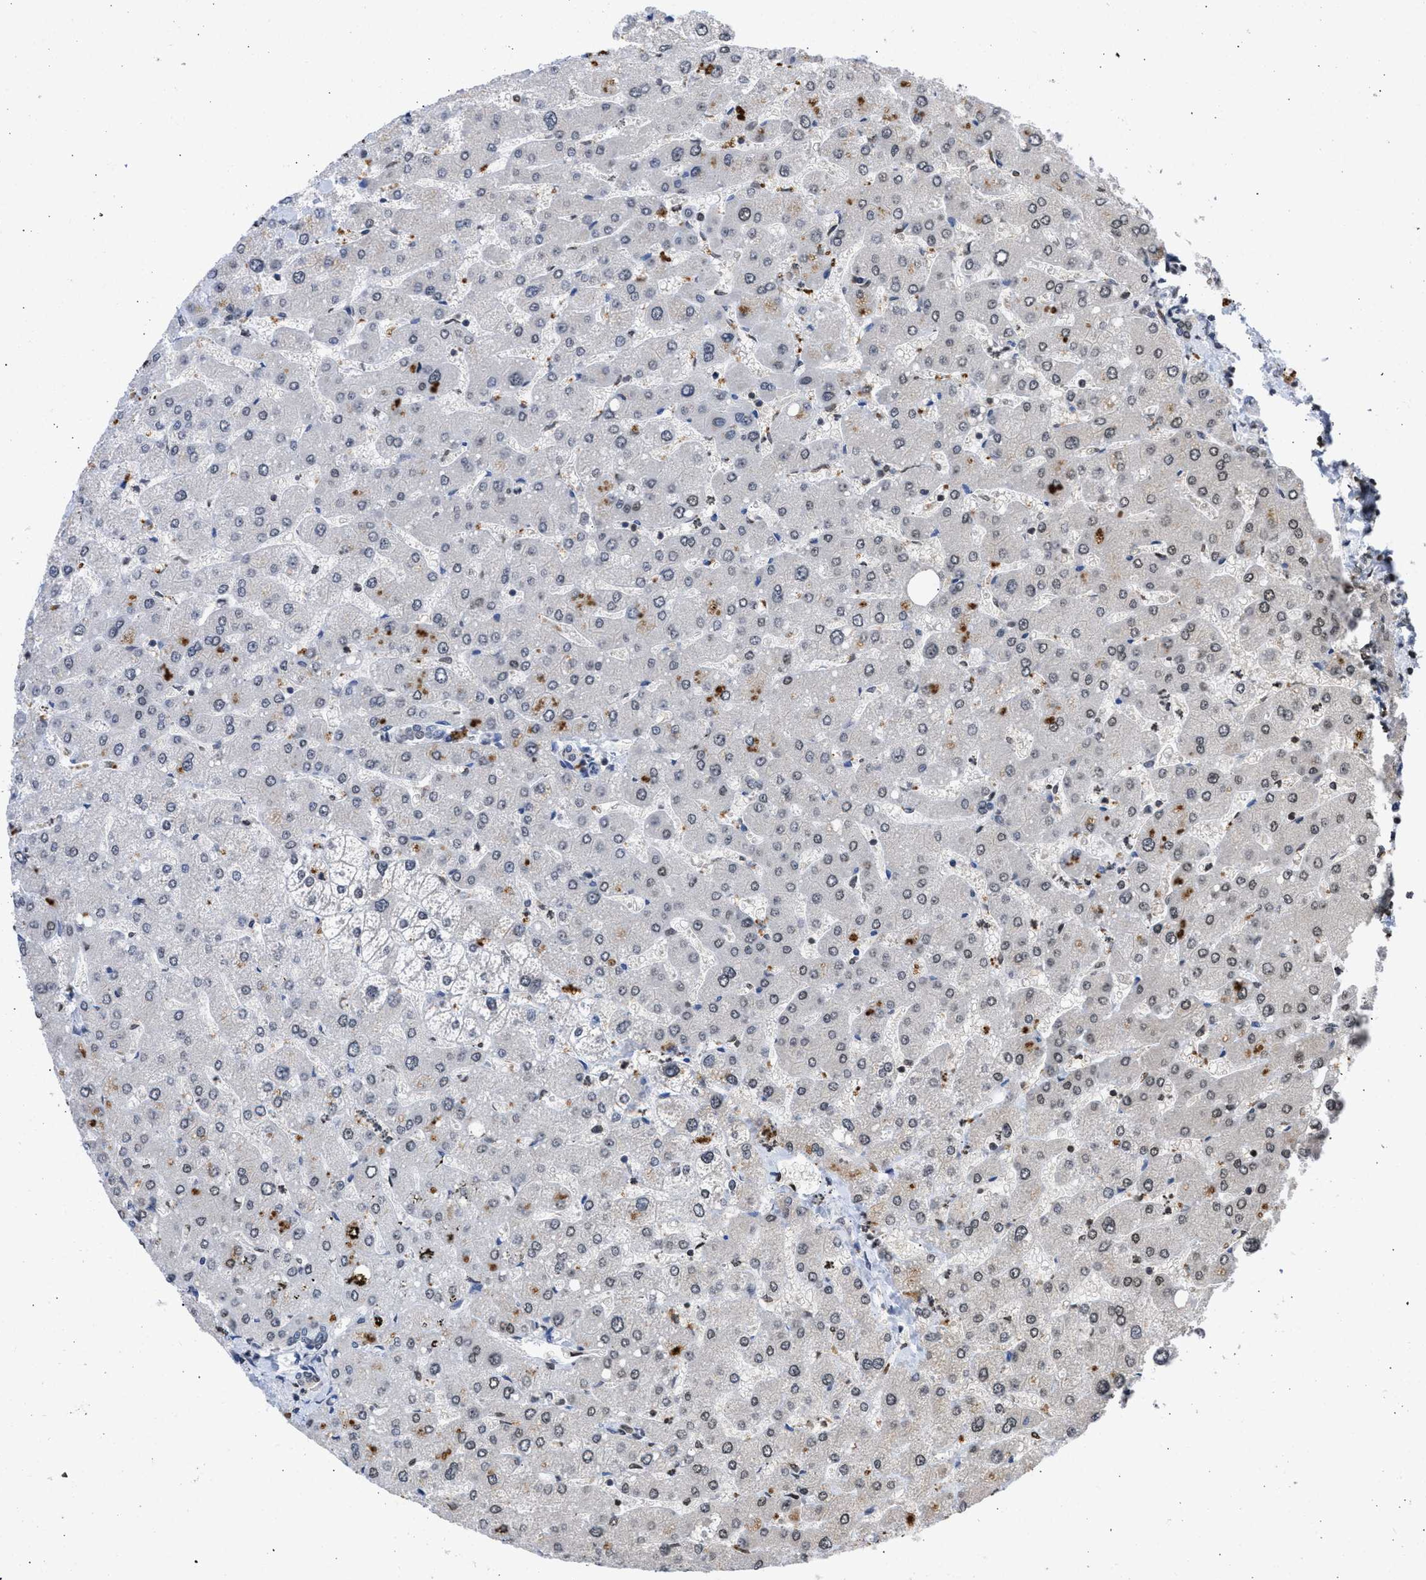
{"staining": {"intensity": "weak", "quantity": "25%-75%", "location": "nuclear"}, "tissue": "liver", "cell_type": "Cholangiocytes", "image_type": "normal", "snomed": [{"axis": "morphology", "description": "Normal tissue, NOS"}, {"axis": "topography", "description": "Liver"}], "caption": "Brown immunohistochemical staining in benign human liver demonstrates weak nuclear expression in approximately 25%-75% of cholangiocytes.", "gene": "NUP35", "patient": {"sex": "male", "age": 55}}